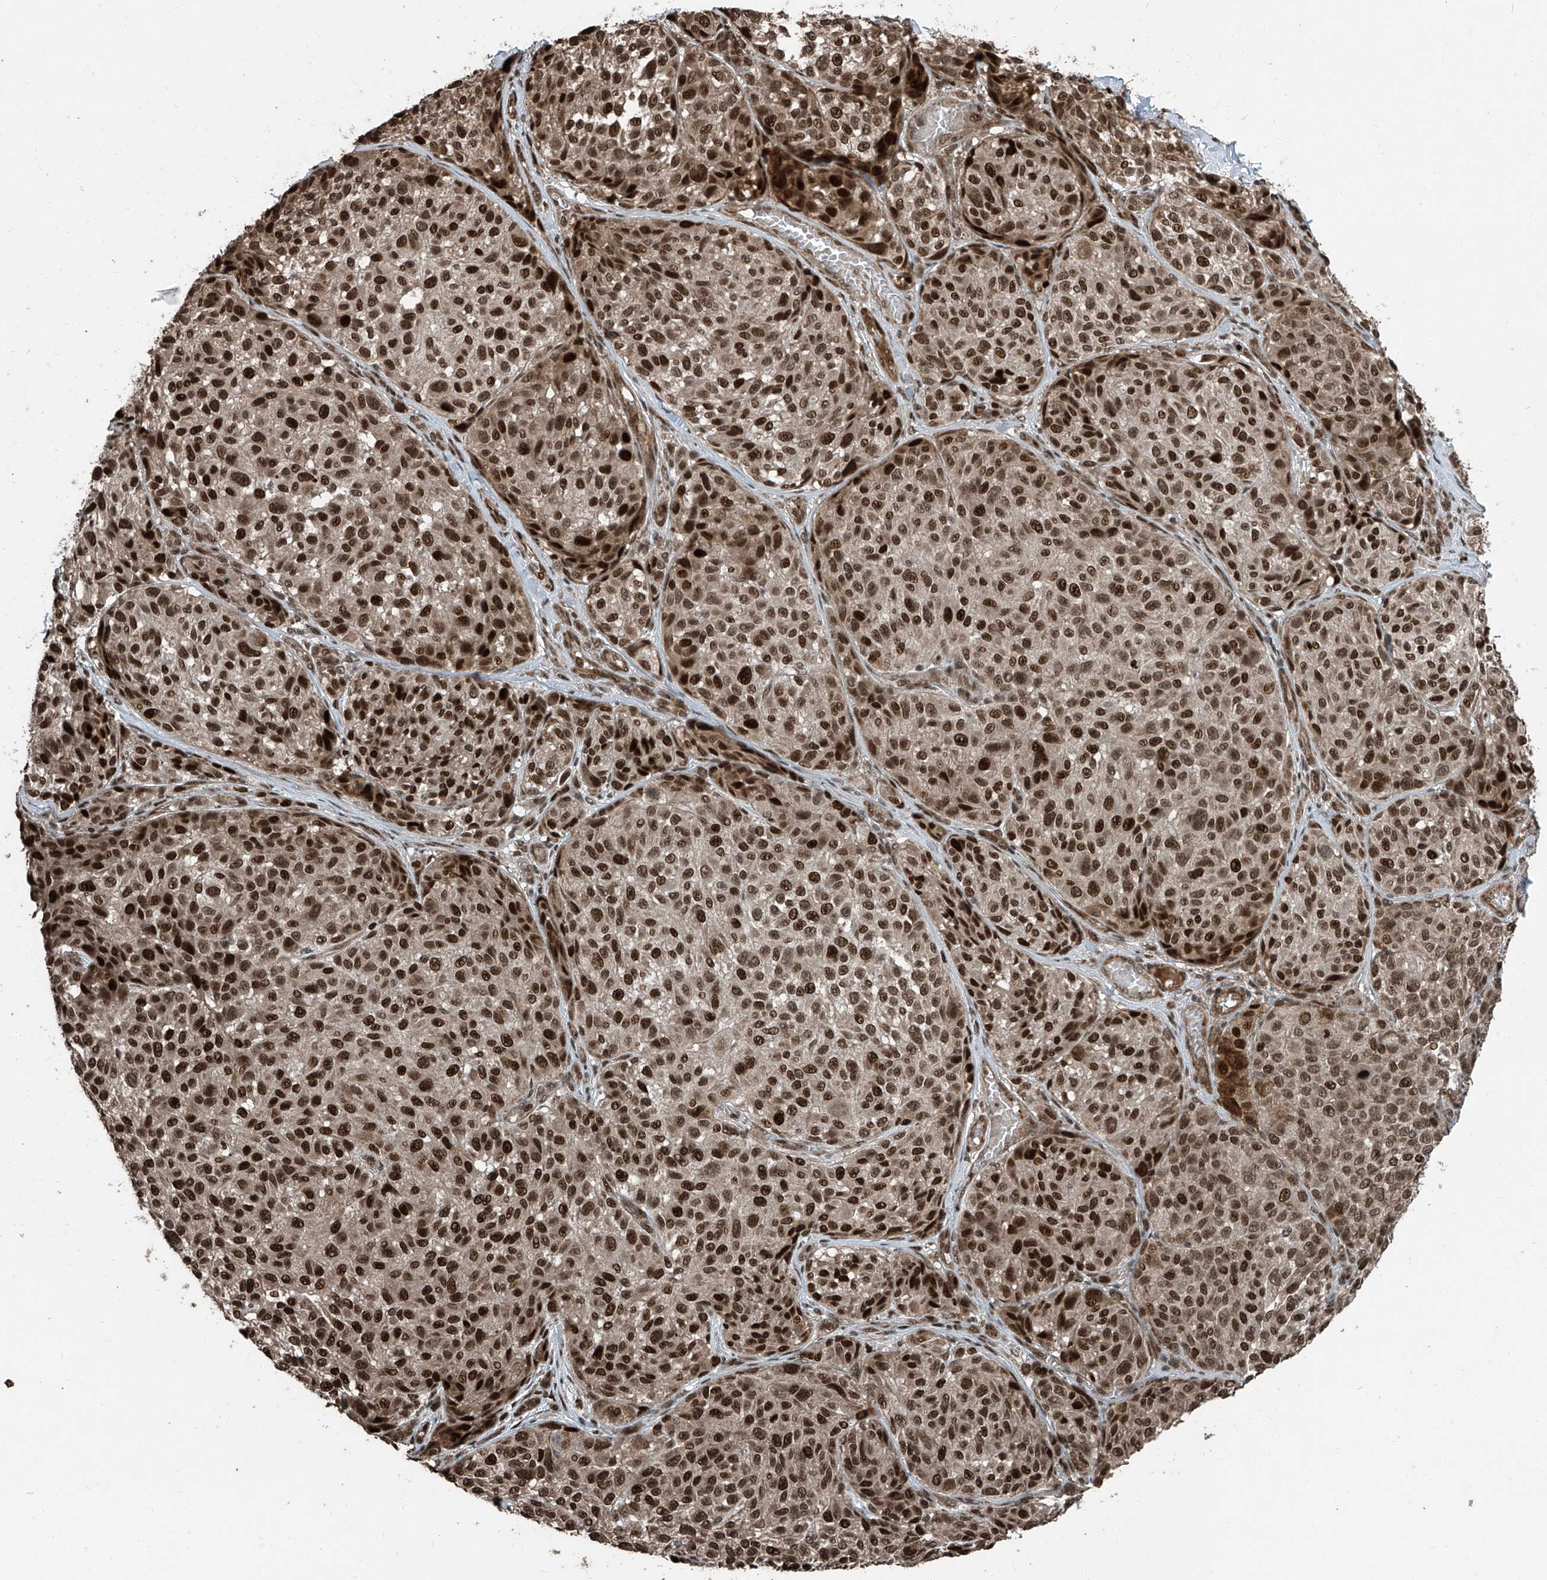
{"staining": {"intensity": "strong", "quantity": ">75%", "location": "nuclear"}, "tissue": "melanoma", "cell_type": "Tumor cells", "image_type": "cancer", "snomed": [{"axis": "morphology", "description": "Malignant melanoma, NOS"}, {"axis": "topography", "description": "Skin"}], "caption": "Brown immunohistochemical staining in human malignant melanoma exhibits strong nuclear positivity in approximately >75% of tumor cells. Using DAB (brown) and hematoxylin (blue) stains, captured at high magnification using brightfield microscopy.", "gene": "ZNF570", "patient": {"sex": "male", "age": 83}}